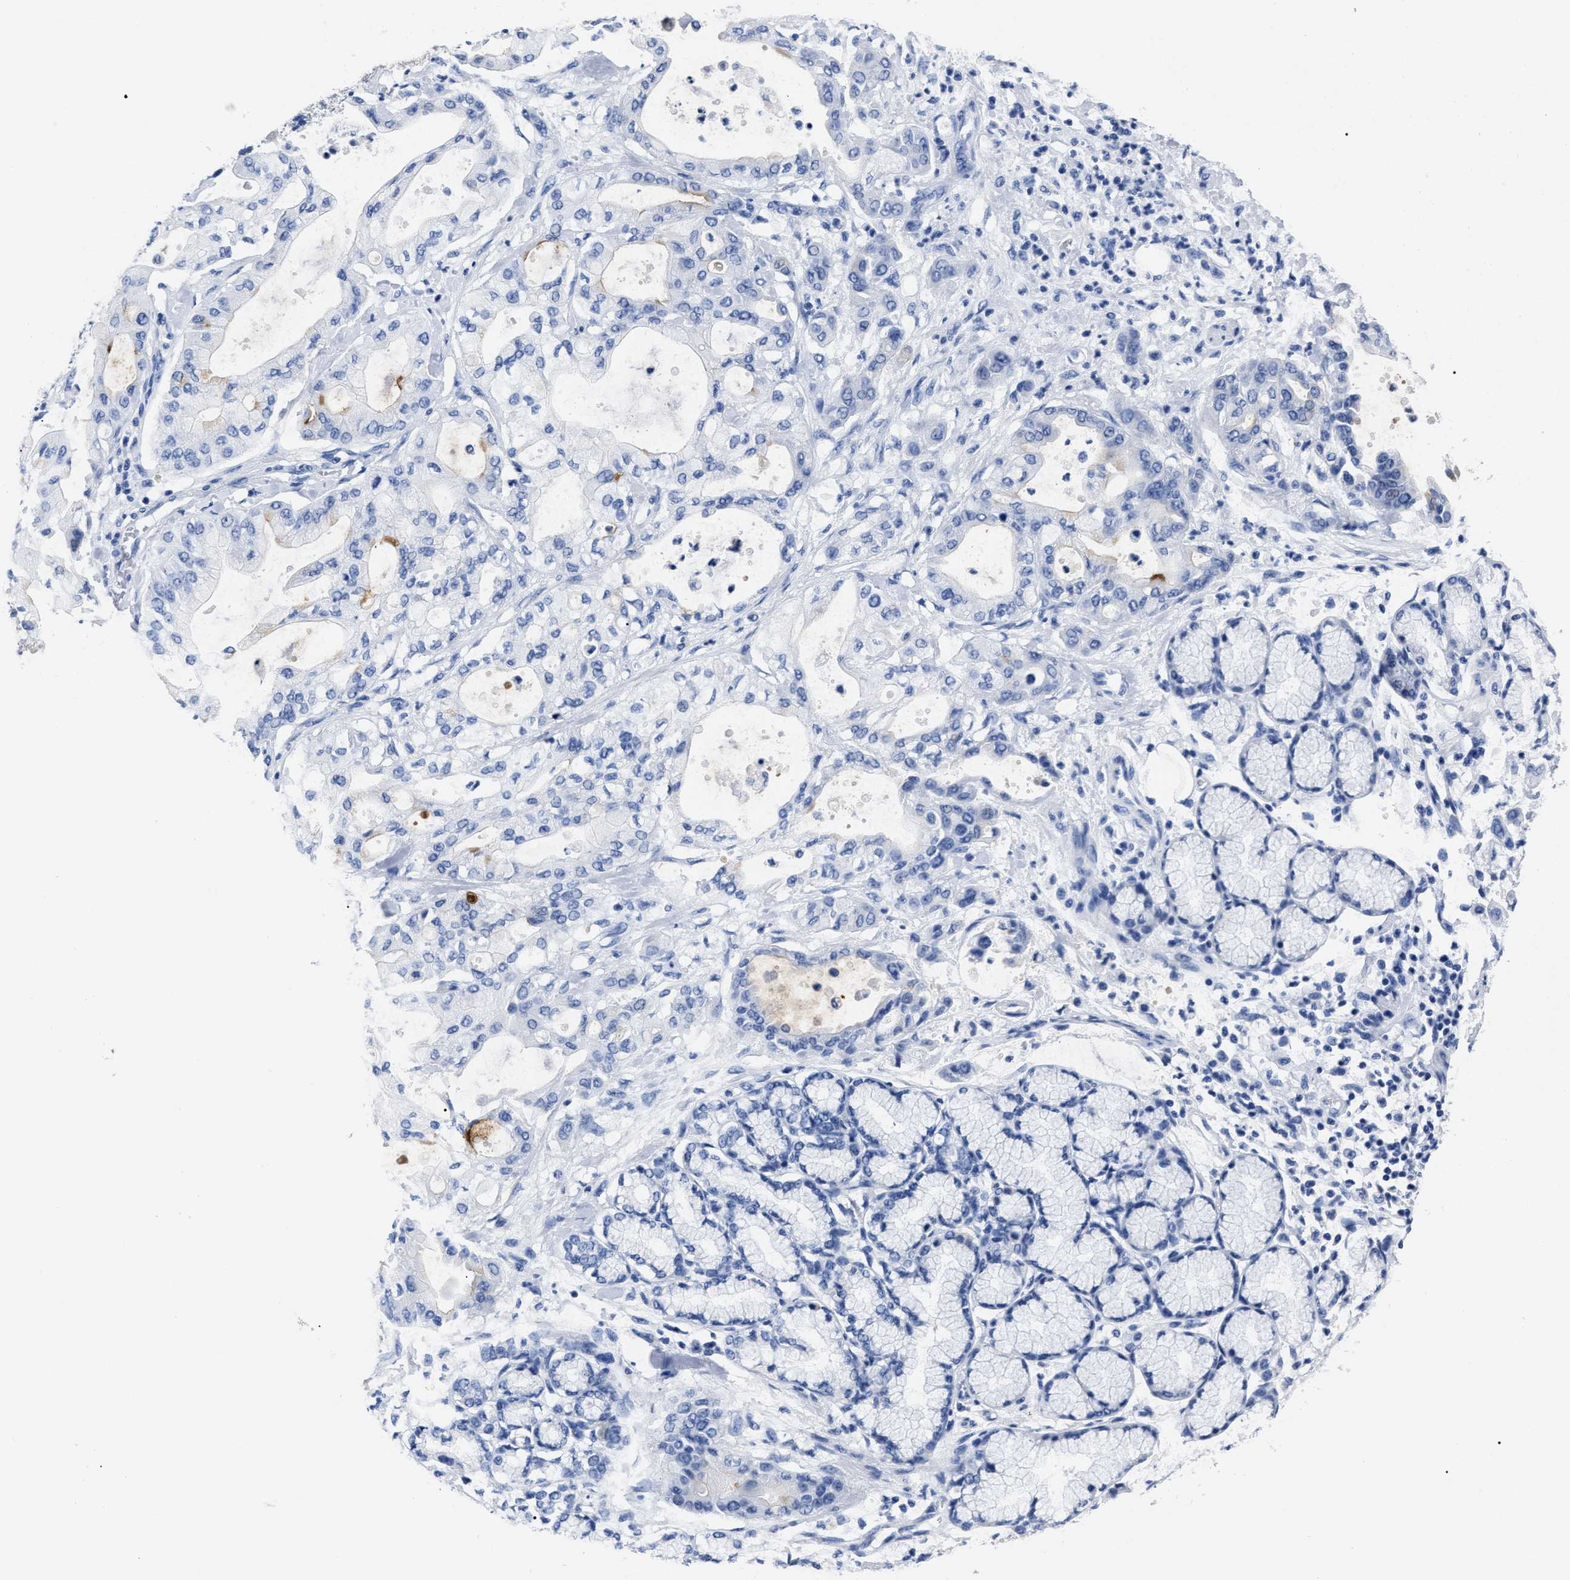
{"staining": {"intensity": "moderate", "quantity": "<25%", "location": "cytoplasmic/membranous"}, "tissue": "pancreatic cancer", "cell_type": "Tumor cells", "image_type": "cancer", "snomed": [{"axis": "morphology", "description": "Adenocarcinoma, NOS"}, {"axis": "morphology", "description": "Adenocarcinoma, metastatic, NOS"}, {"axis": "topography", "description": "Lymph node"}, {"axis": "topography", "description": "Pancreas"}, {"axis": "topography", "description": "Duodenum"}], "caption": "Protein staining by immunohistochemistry (IHC) shows moderate cytoplasmic/membranous positivity in approximately <25% of tumor cells in pancreatic cancer (adenocarcinoma). (DAB (3,3'-diaminobenzidine) = brown stain, brightfield microscopy at high magnification).", "gene": "ALPG", "patient": {"sex": "female", "age": 64}}